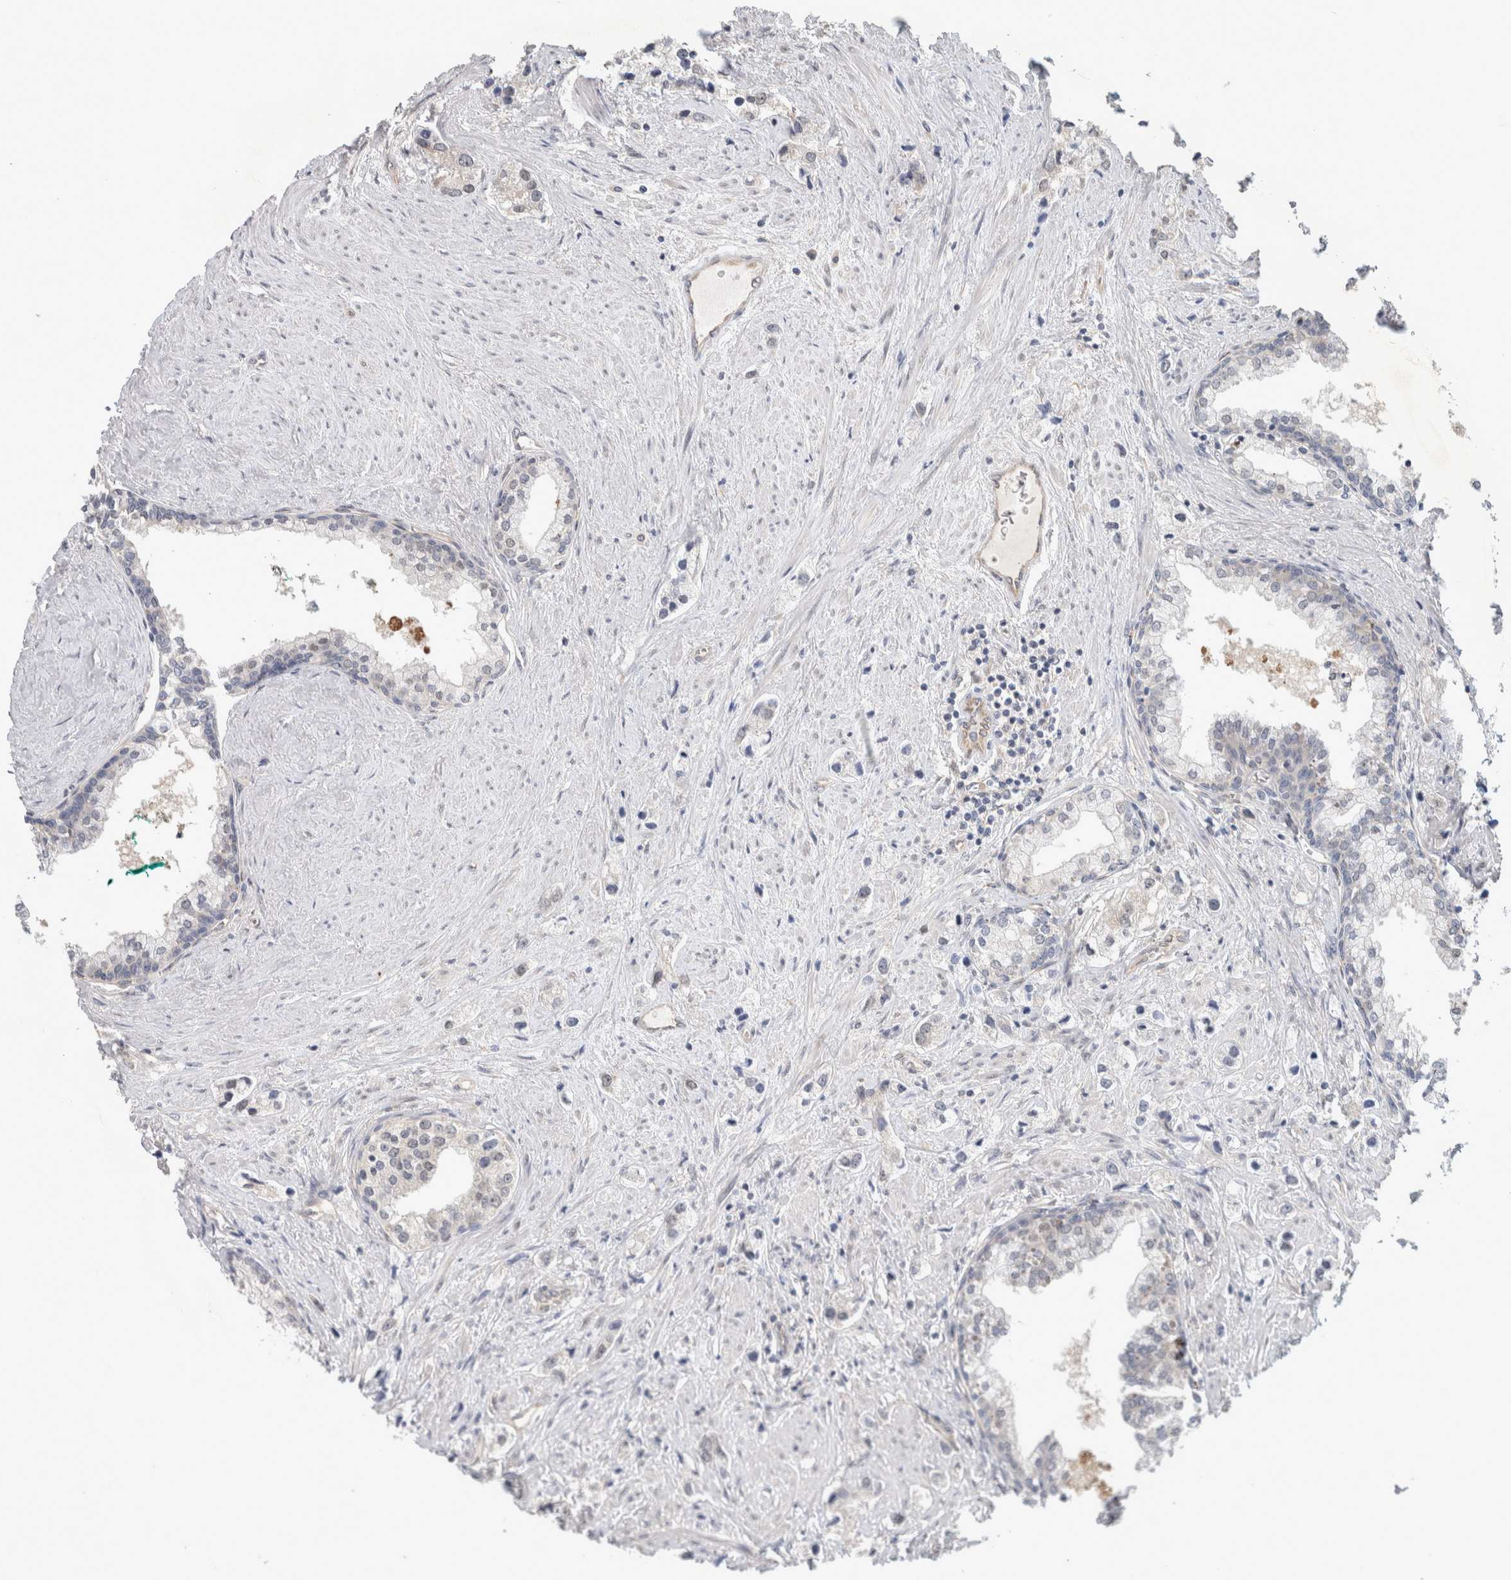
{"staining": {"intensity": "negative", "quantity": "none", "location": "none"}, "tissue": "prostate cancer", "cell_type": "Tumor cells", "image_type": "cancer", "snomed": [{"axis": "morphology", "description": "Adenocarcinoma, High grade"}, {"axis": "topography", "description": "Prostate"}], "caption": "Tumor cells are negative for protein expression in human prostate cancer (high-grade adenocarcinoma). The staining is performed using DAB (3,3'-diaminobenzidine) brown chromogen with nuclei counter-stained in using hematoxylin.", "gene": "EIF4G3", "patient": {"sex": "male", "age": 66}}